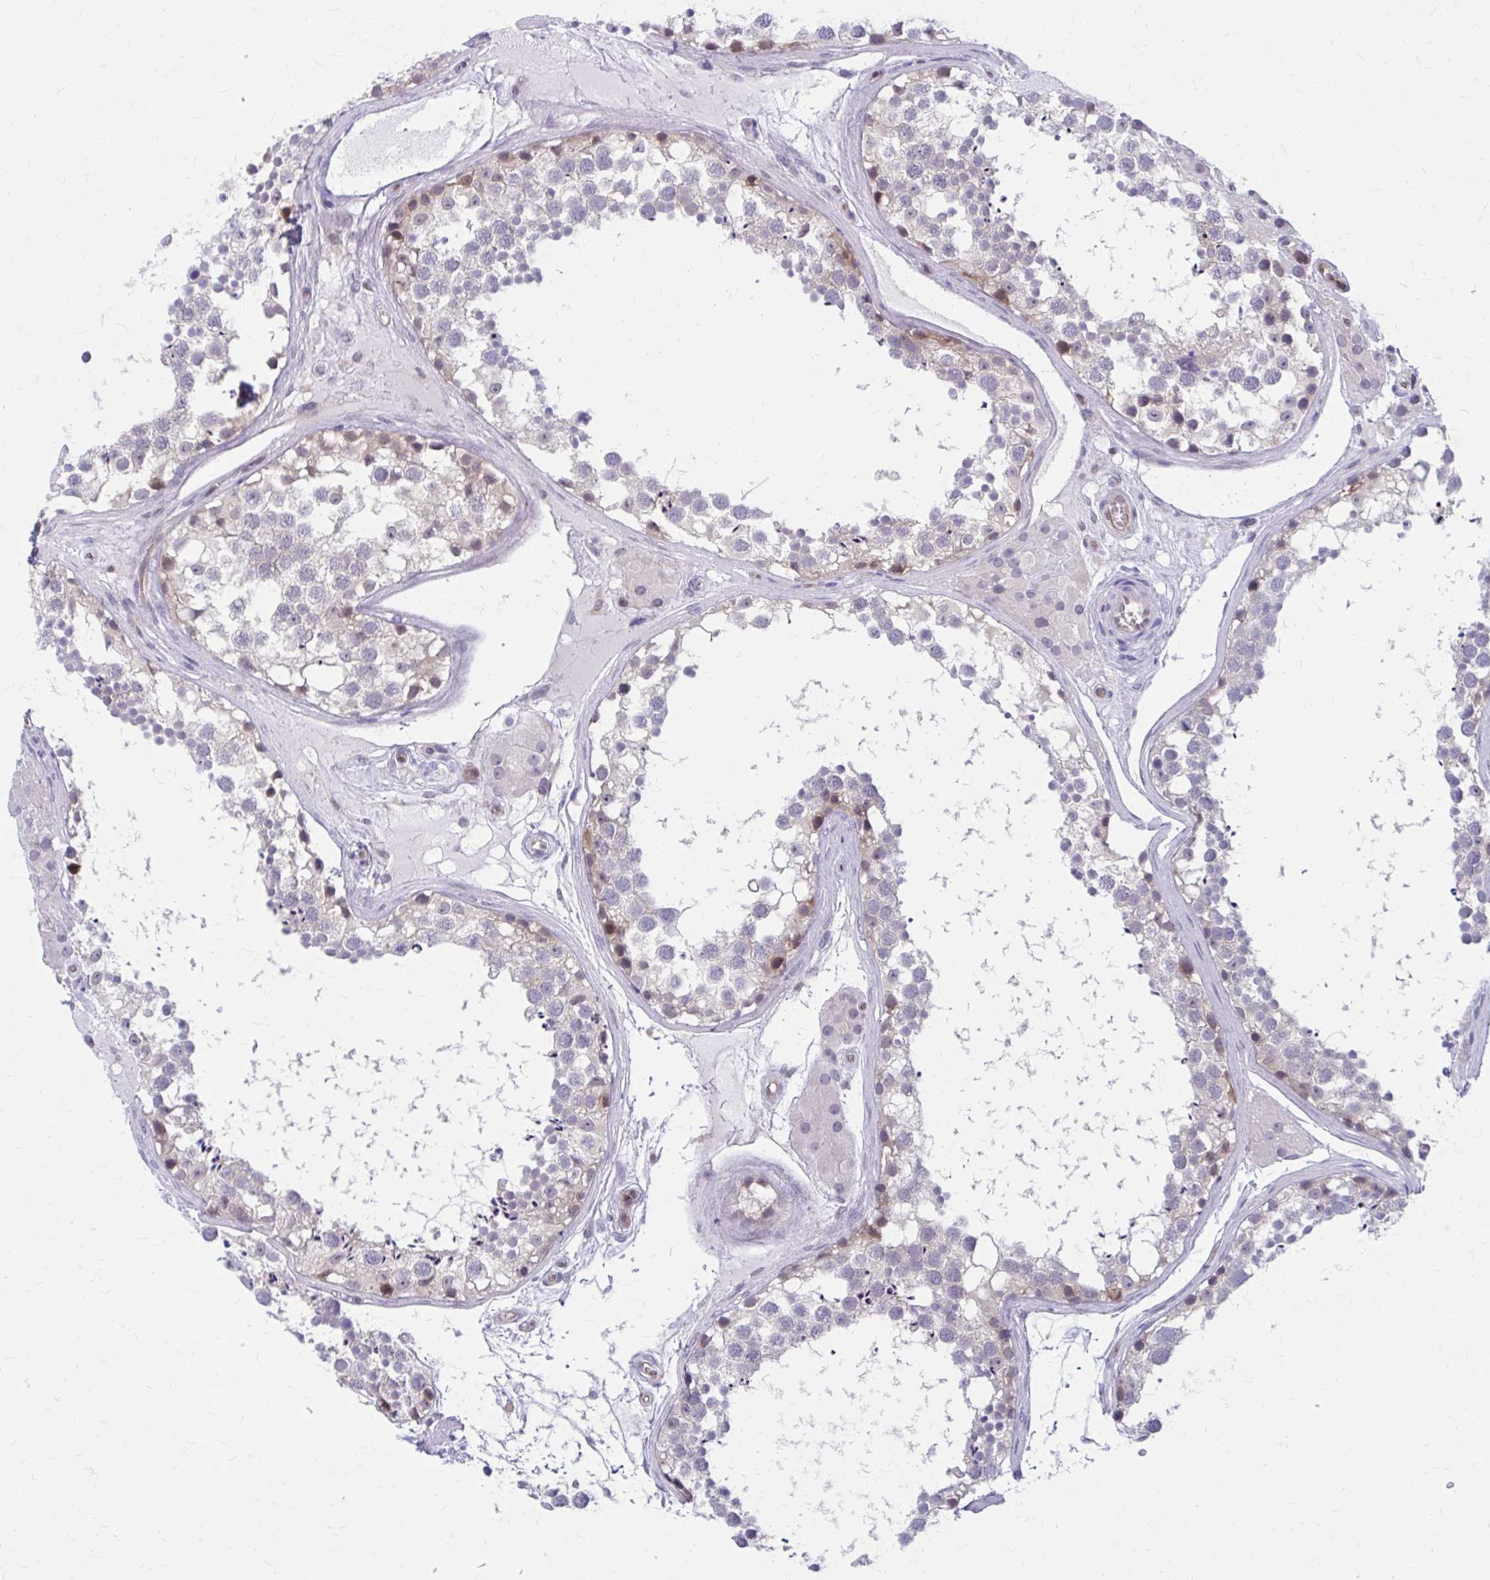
{"staining": {"intensity": "moderate", "quantity": "<25%", "location": "cytoplasmic/membranous,nuclear"}, "tissue": "testis", "cell_type": "Cells in seminiferous ducts", "image_type": "normal", "snomed": [{"axis": "morphology", "description": "Normal tissue, NOS"}, {"axis": "morphology", "description": "Seminoma, NOS"}, {"axis": "topography", "description": "Testis"}], "caption": "DAB (3,3'-diaminobenzidine) immunohistochemical staining of unremarkable testis demonstrates moderate cytoplasmic/membranous,nuclear protein staining in approximately <25% of cells in seminiferous ducts. (Brightfield microscopy of DAB IHC at high magnification).", "gene": "CLIC2", "patient": {"sex": "male", "age": 65}}